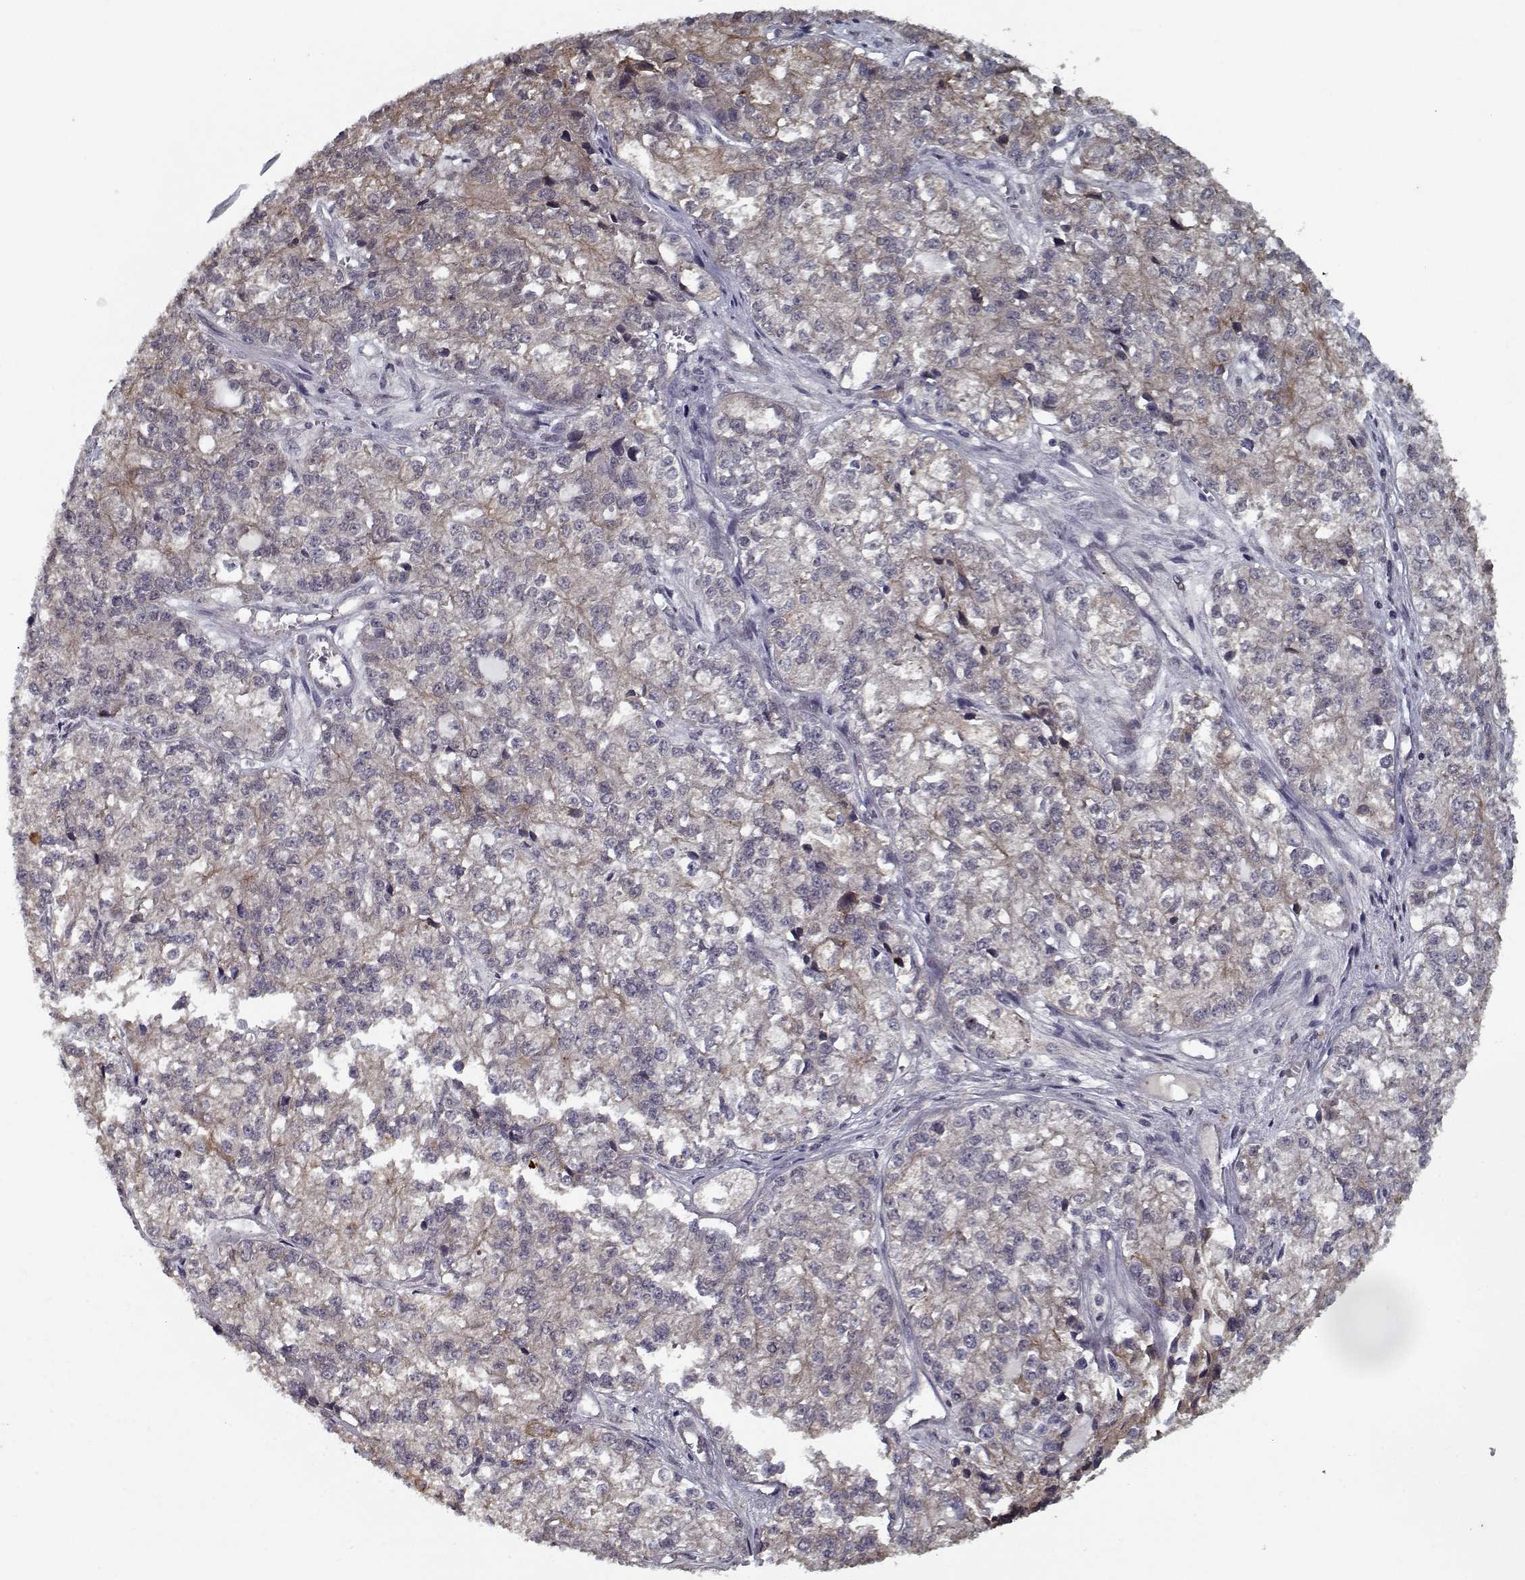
{"staining": {"intensity": "weak", "quantity": "25%-75%", "location": "cytoplasmic/membranous"}, "tissue": "ovarian cancer", "cell_type": "Tumor cells", "image_type": "cancer", "snomed": [{"axis": "morphology", "description": "Carcinoma, endometroid"}, {"axis": "topography", "description": "Ovary"}], "caption": "IHC staining of endometroid carcinoma (ovarian), which exhibits low levels of weak cytoplasmic/membranous positivity in approximately 25%-75% of tumor cells indicating weak cytoplasmic/membranous protein positivity. The staining was performed using DAB (3,3'-diaminobenzidine) (brown) for protein detection and nuclei were counterstained in hematoxylin (blue).", "gene": "NLK", "patient": {"sex": "female", "age": 64}}